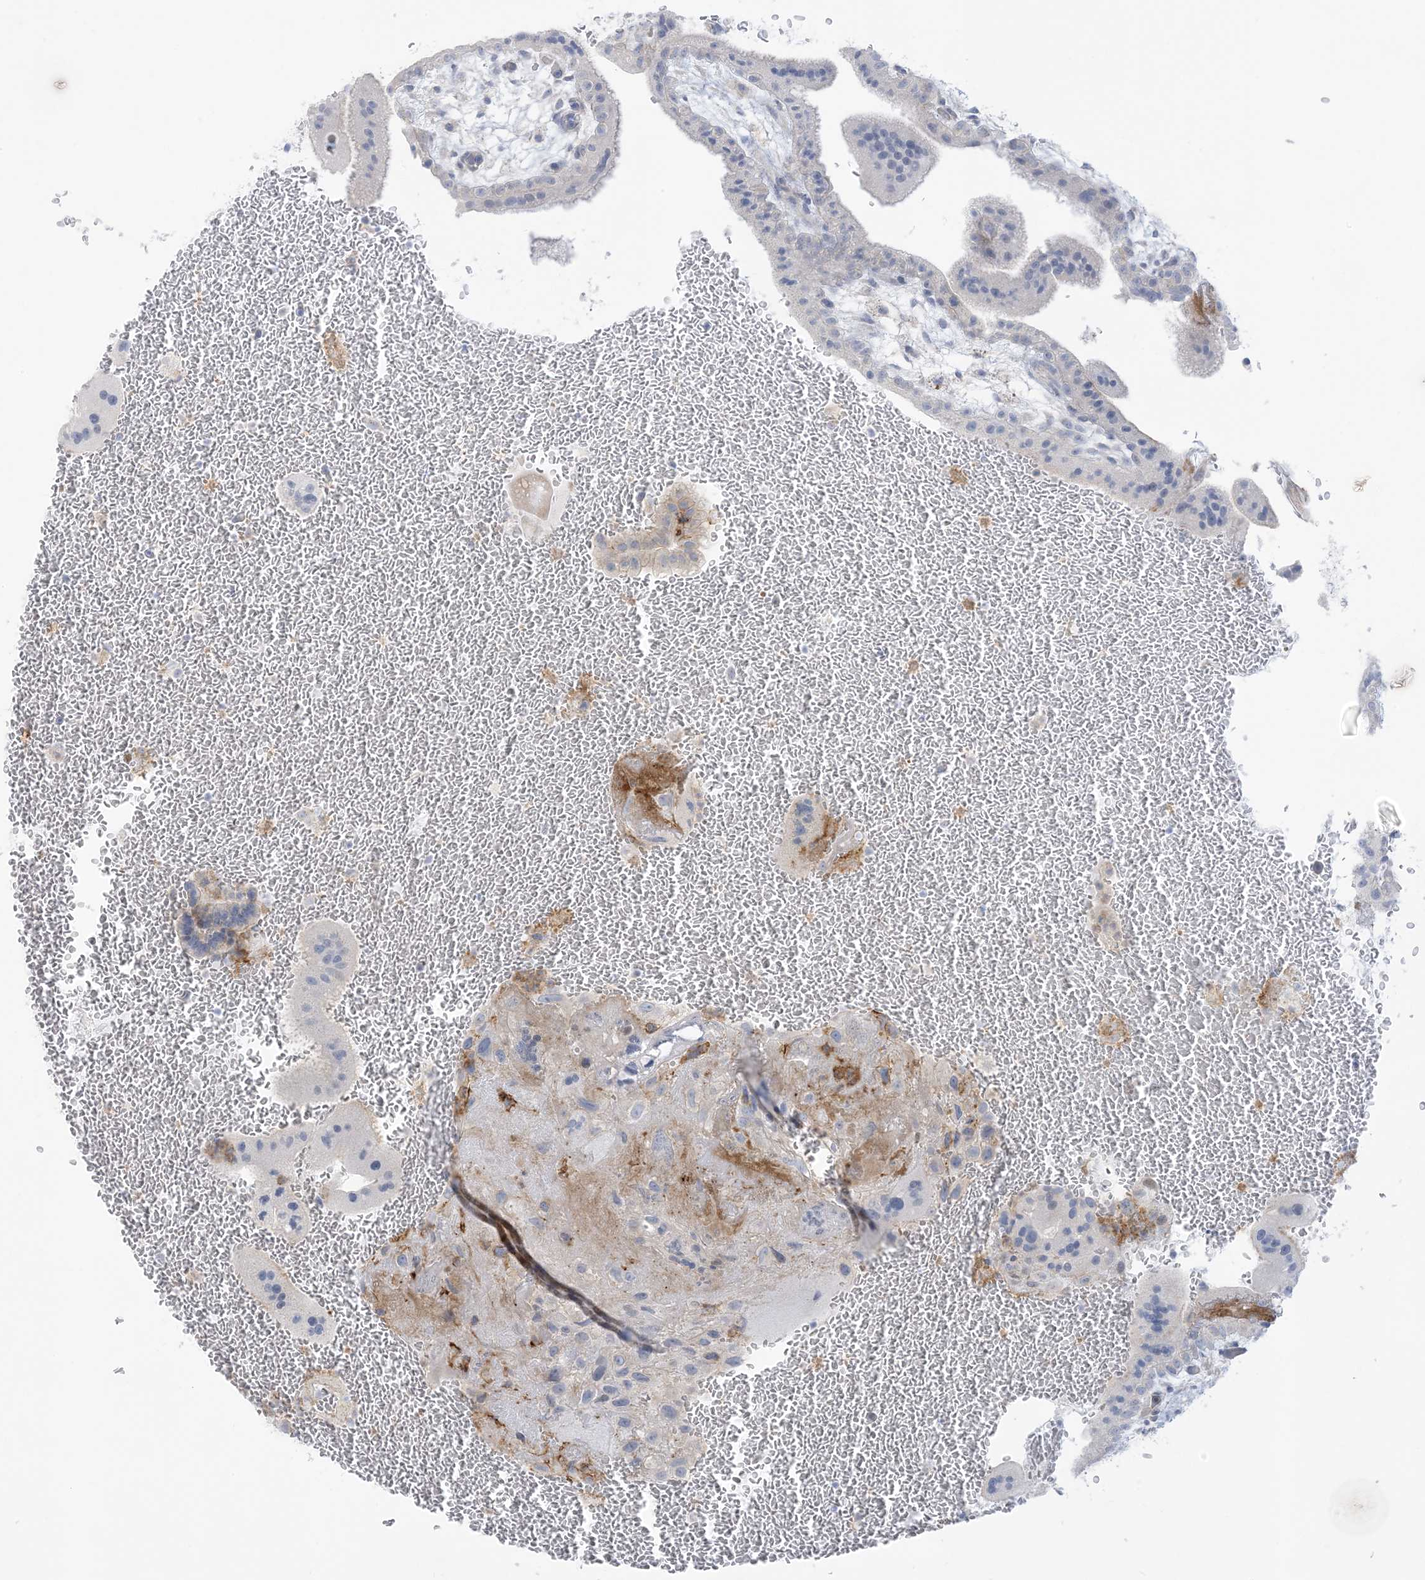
{"staining": {"intensity": "negative", "quantity": "none", "location": "none"}, "tissue": "placenta", "cell_type": "Trophoblastic cells", "image_type": "normal", "snomed": [{"axis": "morphology", "description": "Normal tissue, NOS"}, {"axis": "topography", "description": "Placenta"}], "caption": "Placenta was stained to show a protein in brown. There is no significant positivity in trophoblastic cells. (IHC, brightfield microscopy, high magnification).", "gene": "ICMT", "patient": {"sex": "female", "age": 35}}